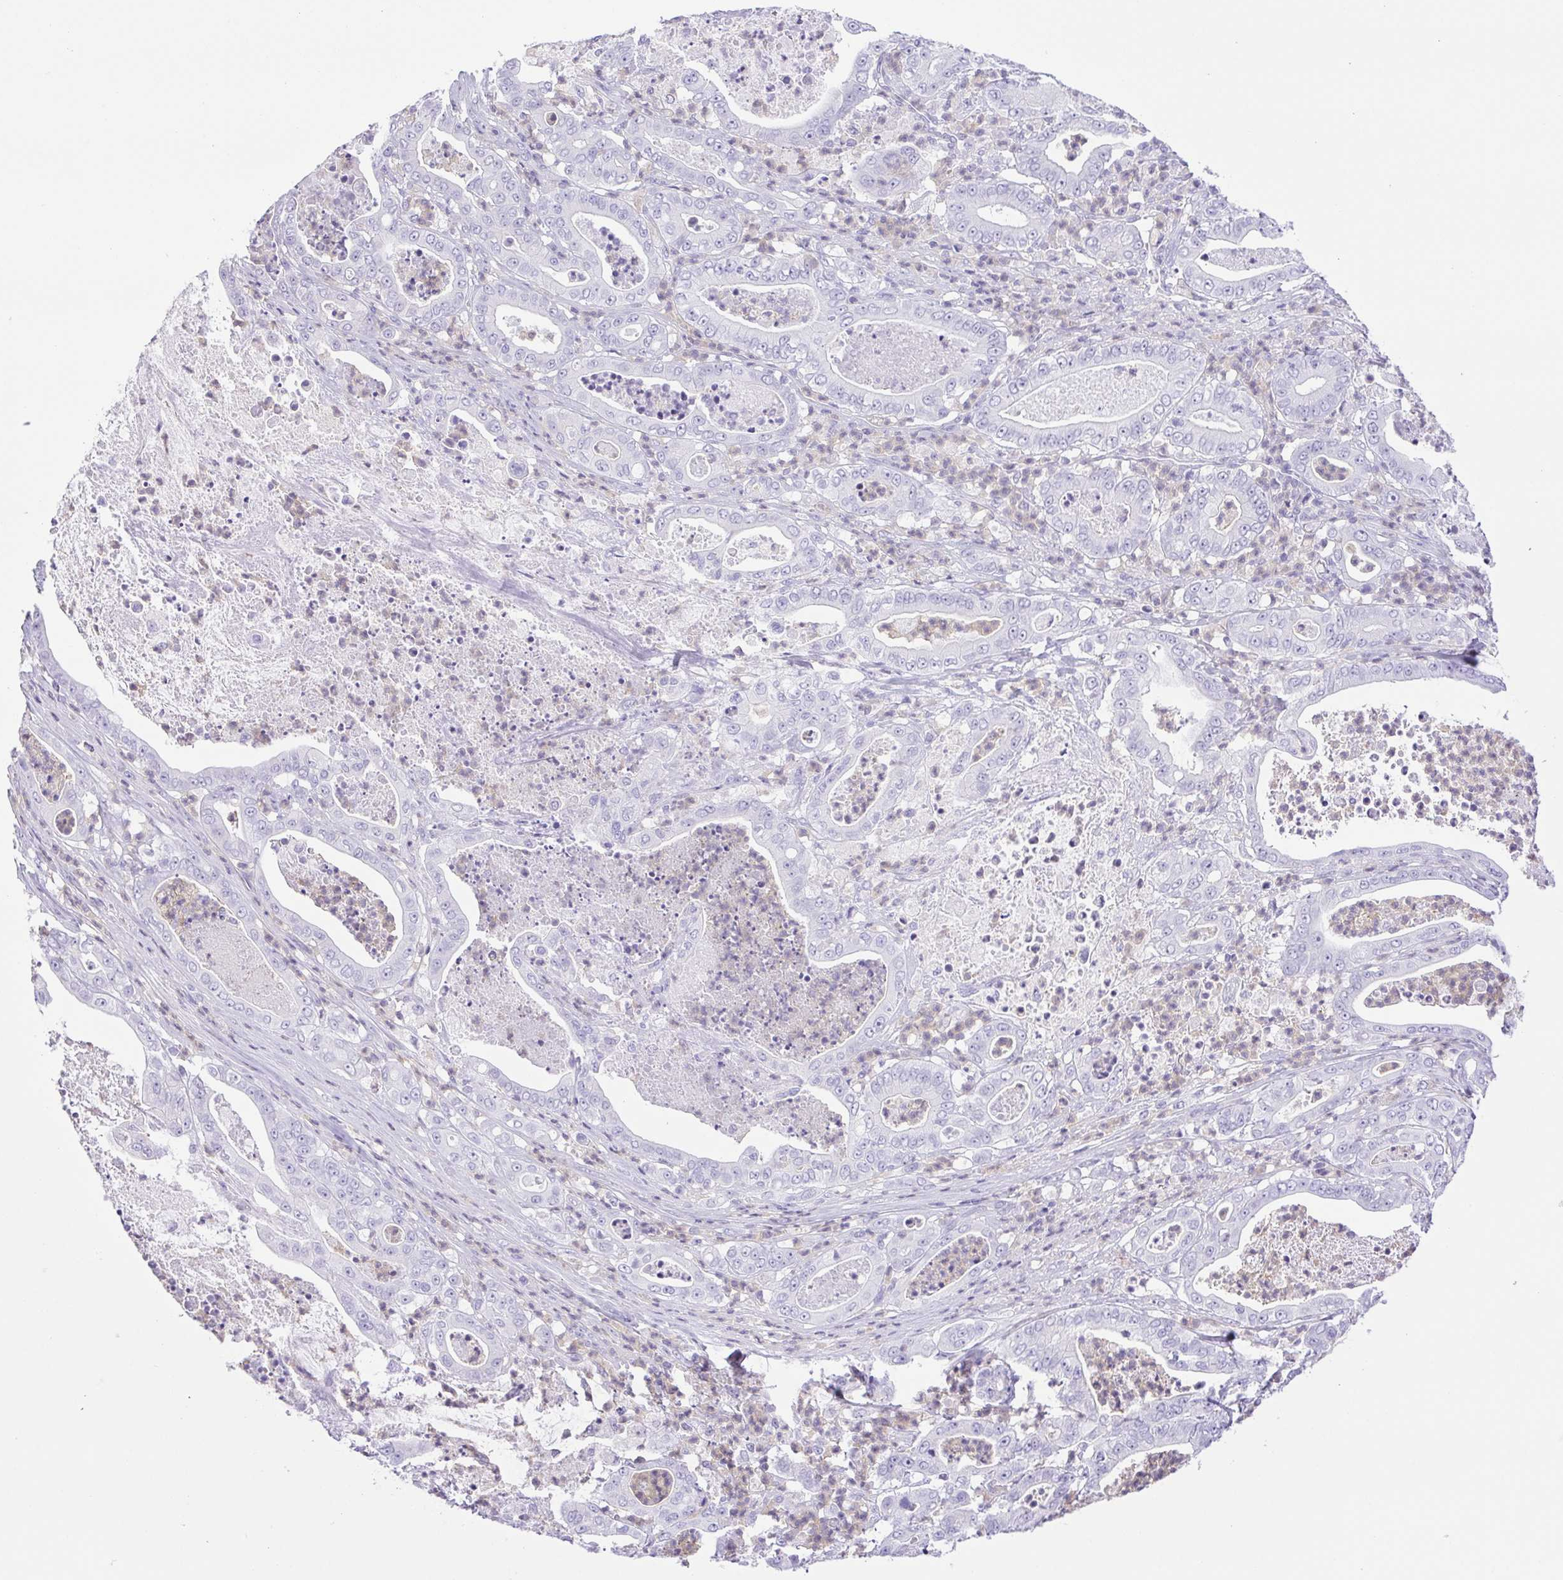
{"staining": {"intensity": "negative", "quantity": "none", "location": "none"}, "tissue": "pancreatic cancer", "cell_type": "Tumor cells", "image_type": "cancer", "snomed": [{"axis": "morphology", "description": "Adenocarcinoma, NOS"}, {"axis": "topography", "description": "Pancreas"}], "caption": "Immunohistochemistry of human pancreatic cancer (adenocarcinoma) exhibits no staining in tumor cells.", "gene": "SYNPR", "patient": {"sex": "male", "age": 71}}